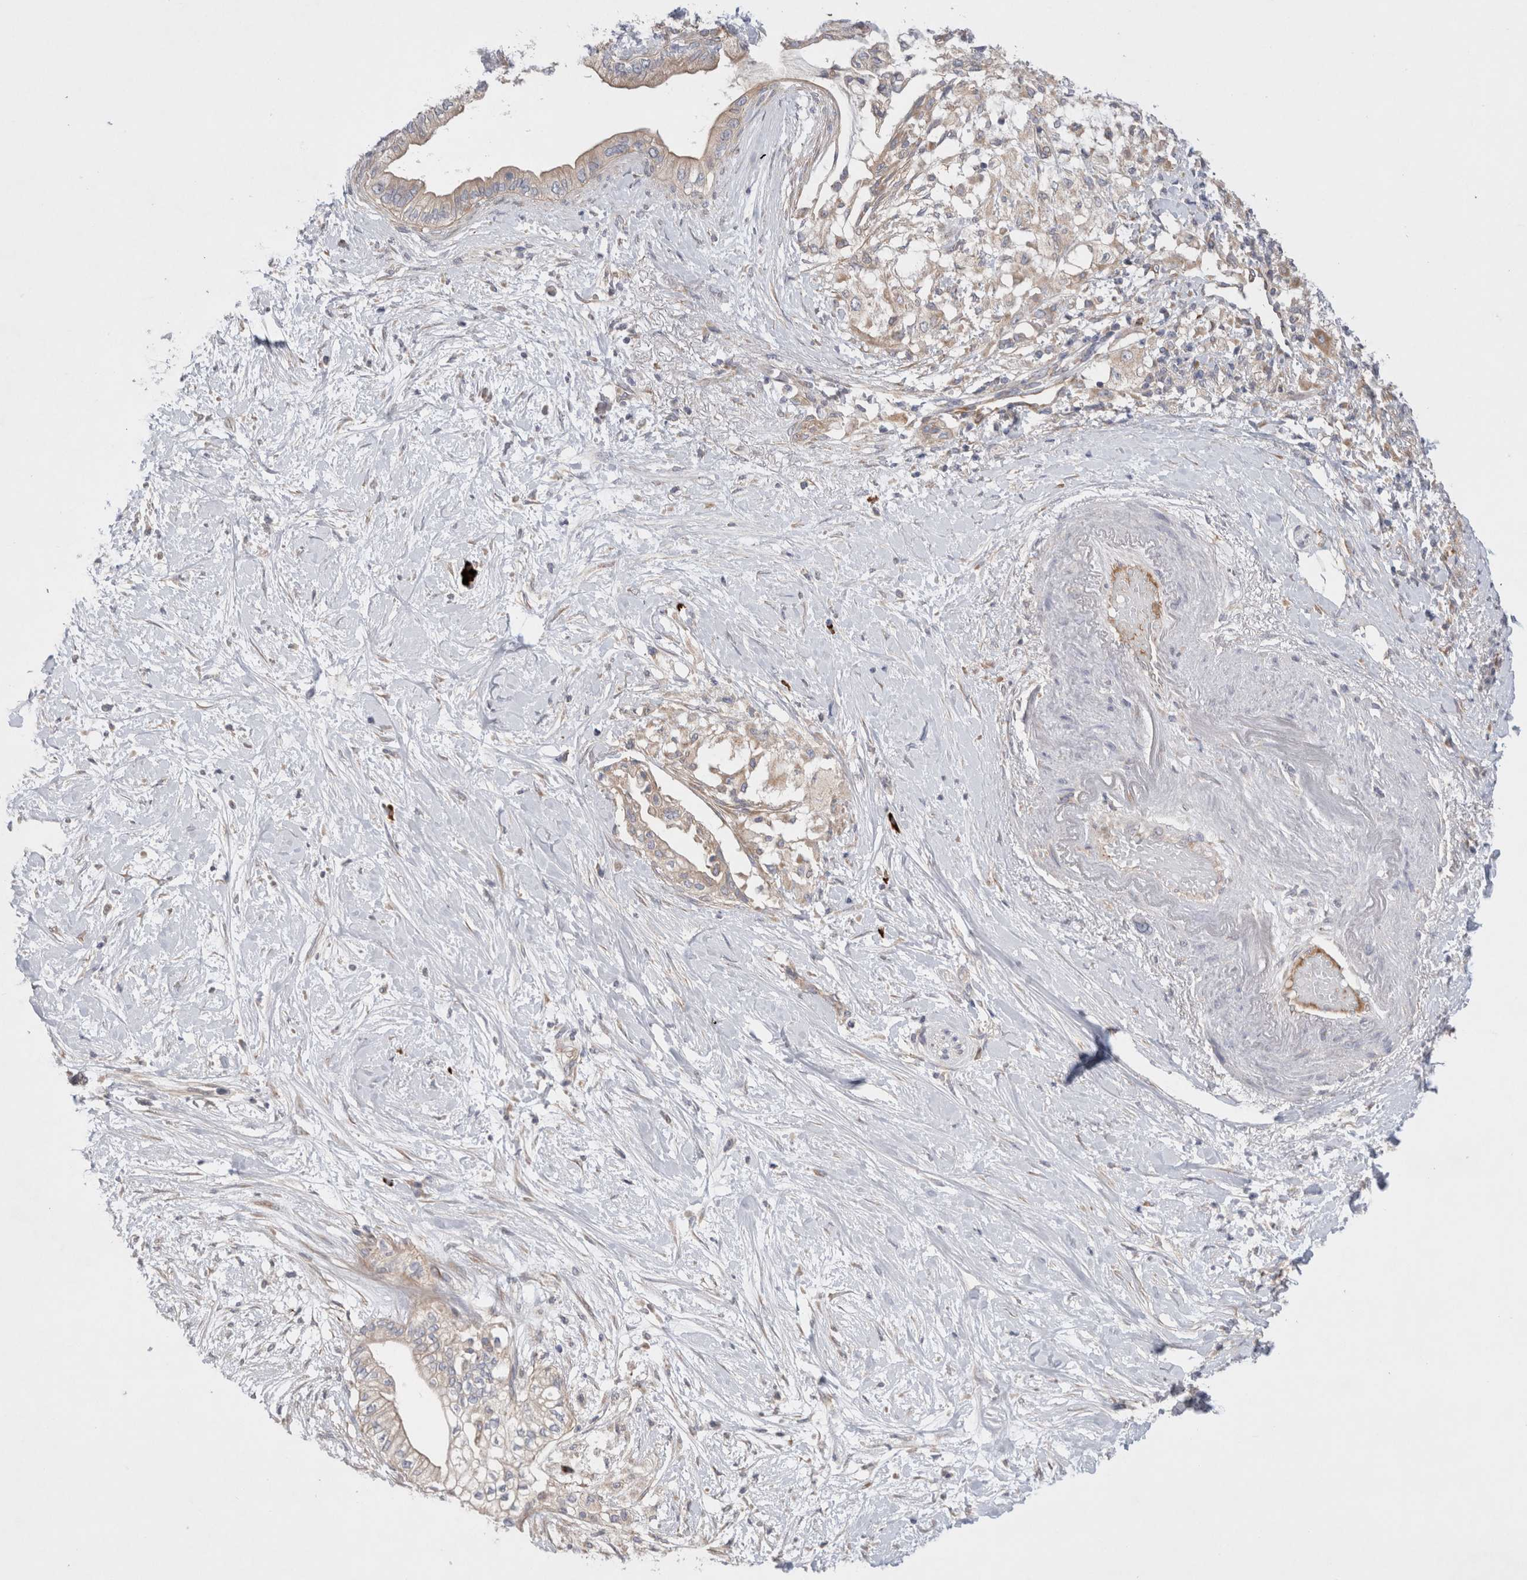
{"staining": {"intensity": "weak", "quantity": "<25%", "location": "cytoplasmic/membranous"}, "tissue": "pancreatic cancer", "cell_type": "Tumor cells", "image_type": "cancer", "snomed": [{"axis": "morphology", "description": "Normal tissue, NOS"}, {"axis": "morphology", "description": "Adenocarcinoma, NOS"}, {"axis": "topography", "description": "Pancreas"}, {"axis": "topography", "description": "Duodenum"}], "caption": "The photomicrograph displays no significant positivity in tumor cells of adenocarcinoma (pancreatic).", "gene": "TBC1D16", "patient": {"sex": "female", "age": 60}}